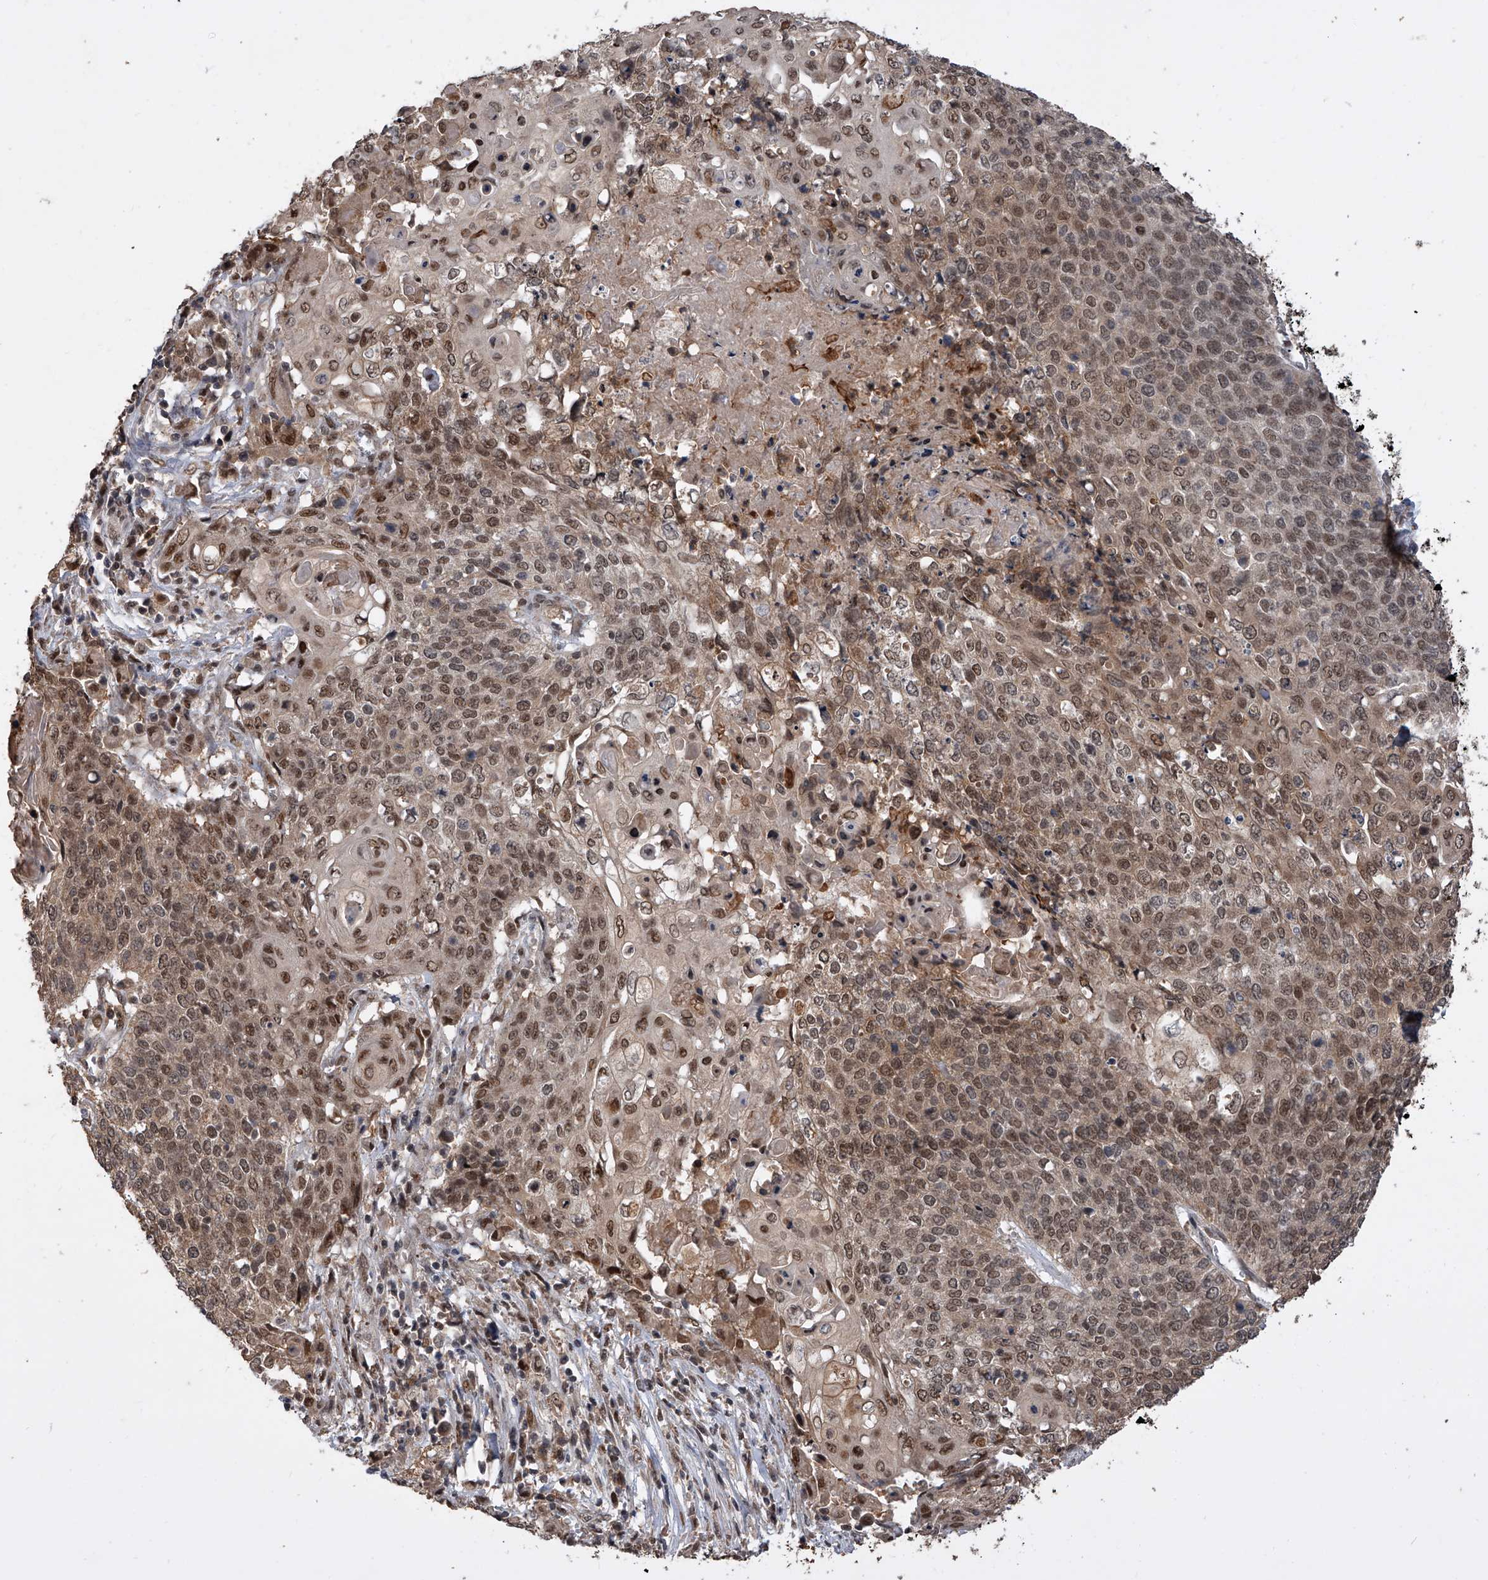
{"staining": {"intensity": "moderate", "quantity": ">75%", "location": "nuclear"}, "tissue": "cervical cancer", "cell_type": "Tumor cells", "image_type": "cancer", "snomed": [{"axis": "morphology", "description": "Squamous cell carcinoma, NOS"}, {"axis": "topography", "description": "Cervix"}], "caption": "Squamous cell carcinoma (cervical) stained for a protein (brown) exhibits moderate nuclear positive staining in approximately >75% of tumor cells.", "gene": "BHLHE23", "patient": {"sex": "female", "age": 39}}